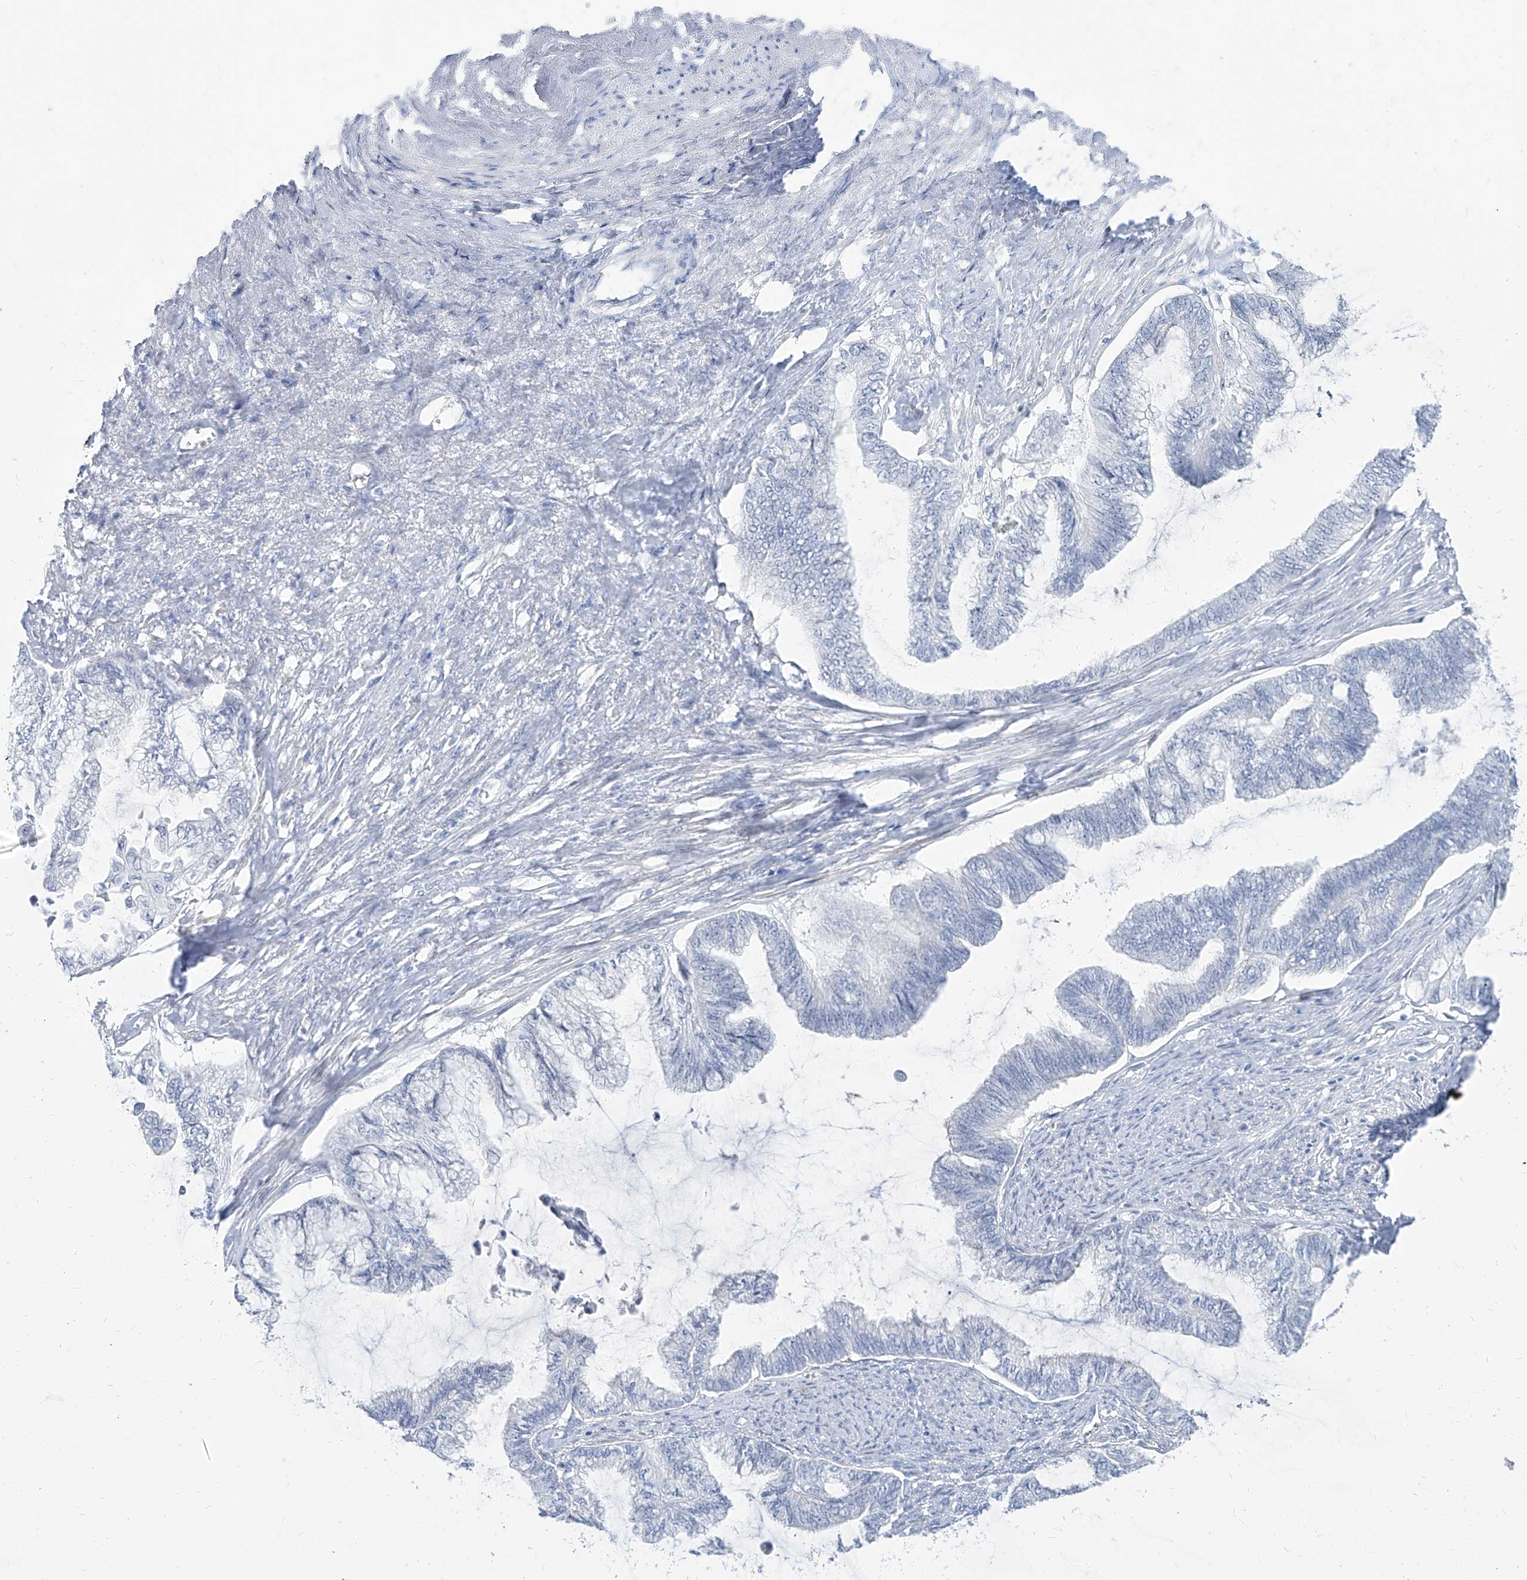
{"staining": {"intensity": "negative", "quantity": "none", "location": "none"}, "tissue": "endometrial cancer", "cell_type": "Tumor cells", "image_type": "cancer", "snomed": [{"axis": "morphology", "description": "Adenocarcinoma, NOS"}, {"axis": "topography", "description": "Endometrium"}], "caption": "The IHC micrograph has no significant positivity in tumor cells of endometrial adenocarcinoma tissue. The staining is performed using DAB (3,3'-diaminobenzidine) brown chromogen with nuclei counter-stained in using hematoxylin.", "gene": "TXLNB", "patient": {"sex": "female", "age": 86}}